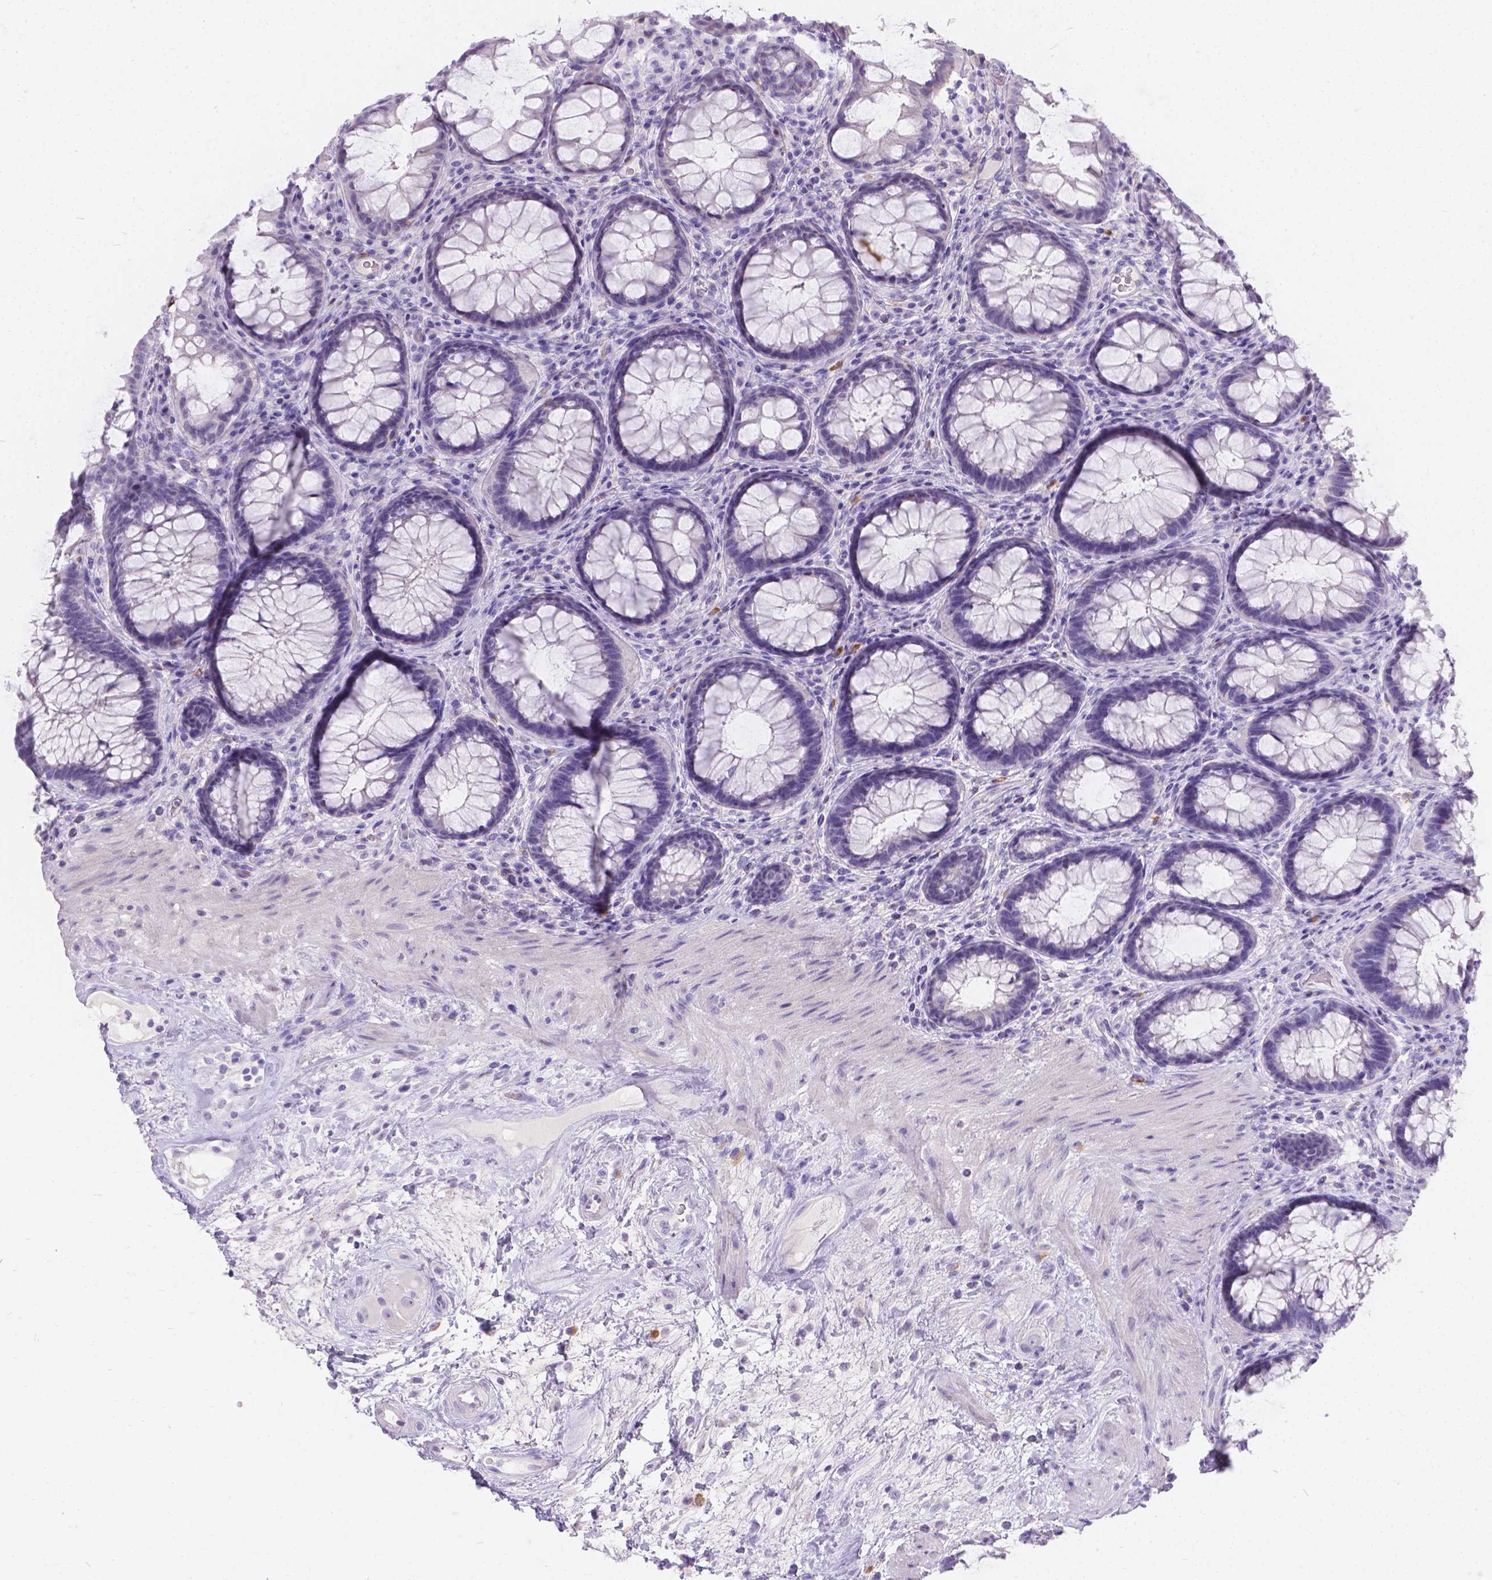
{"staining": {"intensity": "negative", "quantity": "none", "location": "none"}, "tissue": "rectum", "cell_type": "Glandular cells", "image_type": "normal", "snomed": [{"axis": "morphology", "description": "Normal tissue, NOS"}, {"axis": "topography", "description": "Rectum"}], "caption": "Rectum stained for a protein using IHC exhibits no expression glandular cells.", "gene": "GNRHR", "patient": {"sex": "male", "age": 72}}